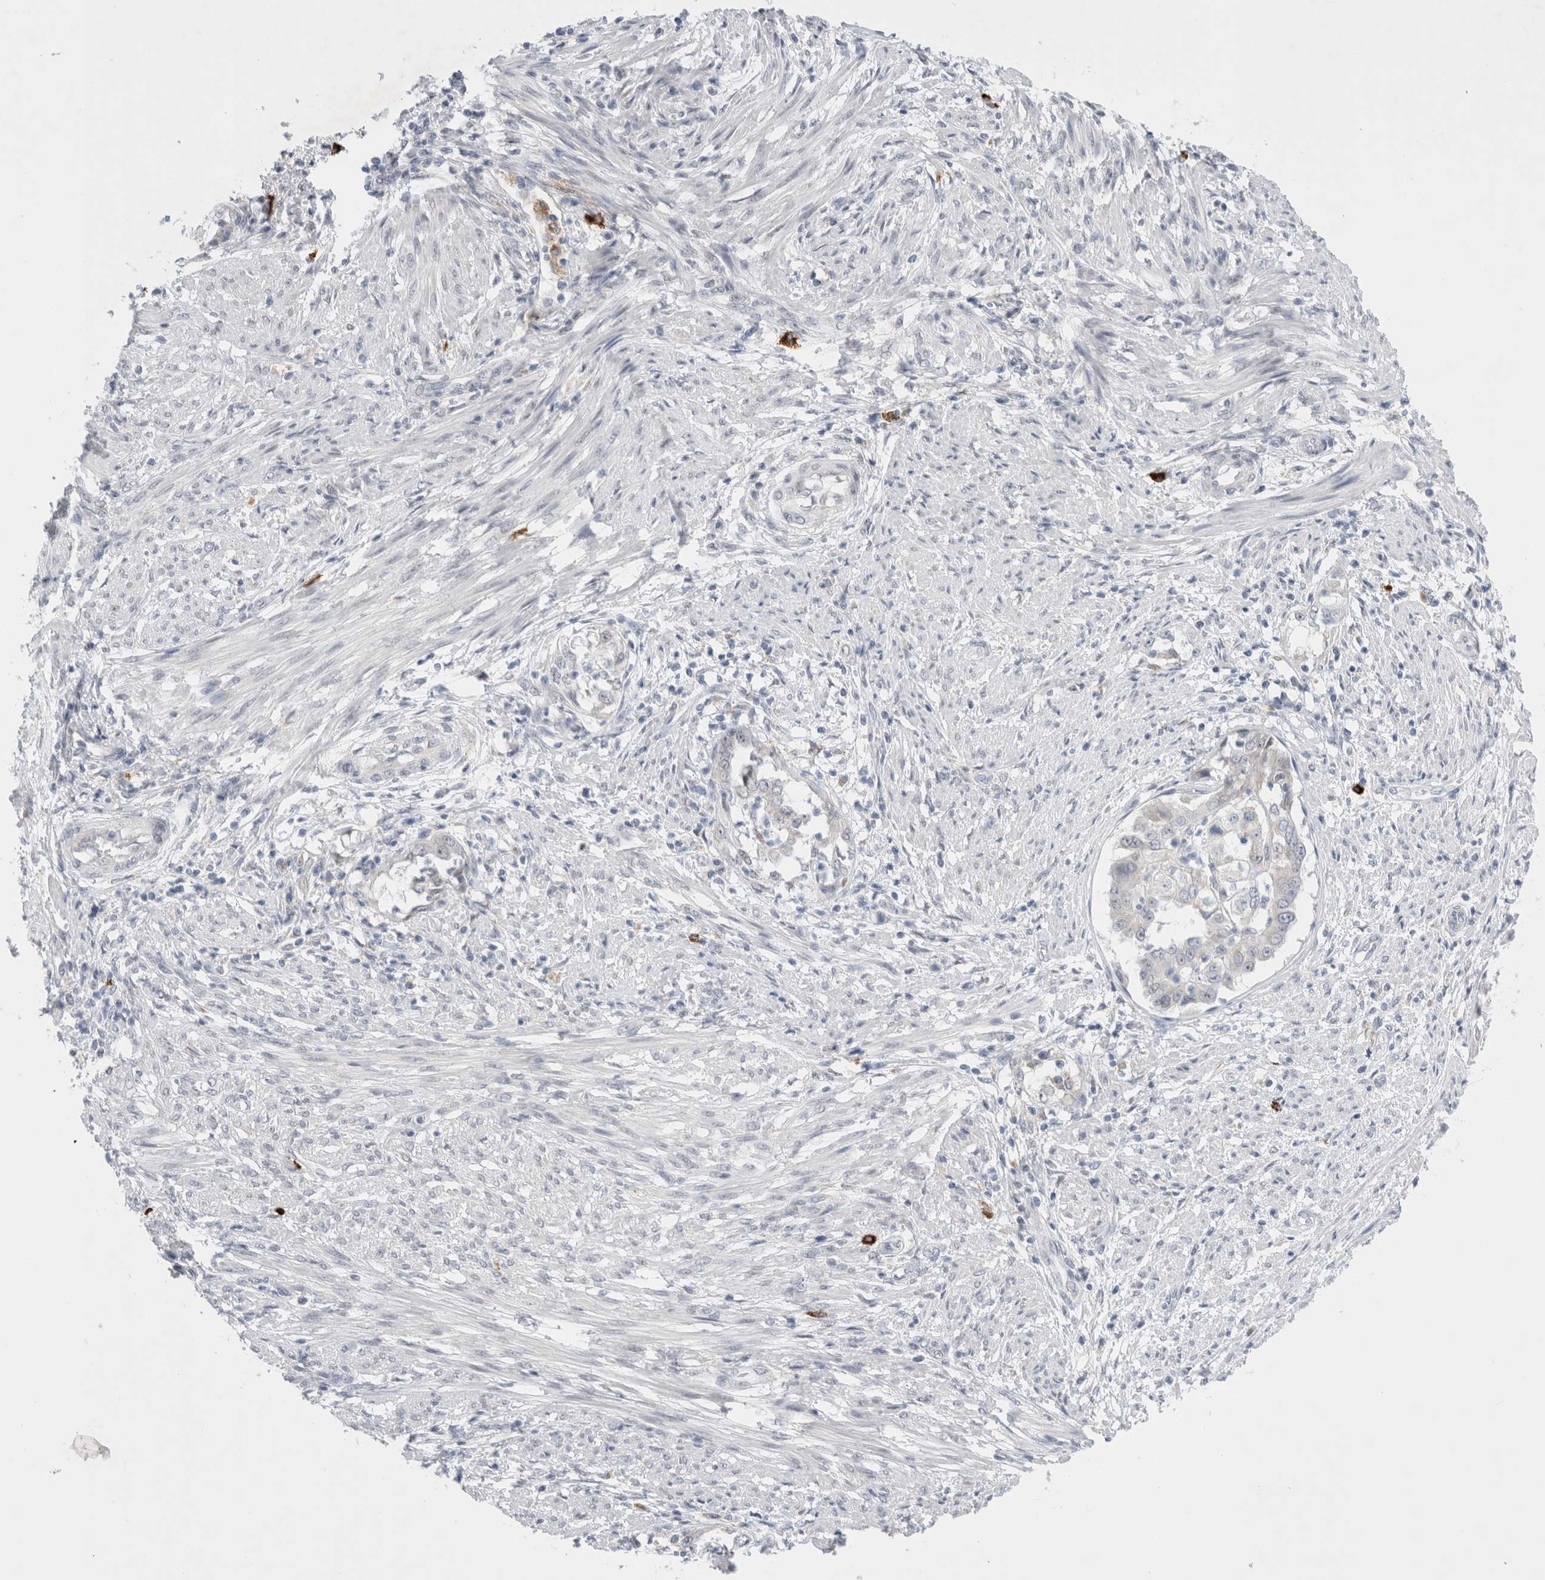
{"staining": {"intensity": "negative", "quantity": "none", "location": "none"}, "tissue": "endometrial cancer", "cell_type": "Tumor cells", "image_type": "cancer", "snomed": [{"axis": "morphology", "description": "Adenocarcinoma, NOS"}, {"axis": "topography", "description": "Endometrium"}], "caption": "Endometrial cancer was stained to show a protein in brown. There is no significant positivity in tumor cells.", "gene": "SLC22A12", "patient": {"sex": "female", "age": 85}}